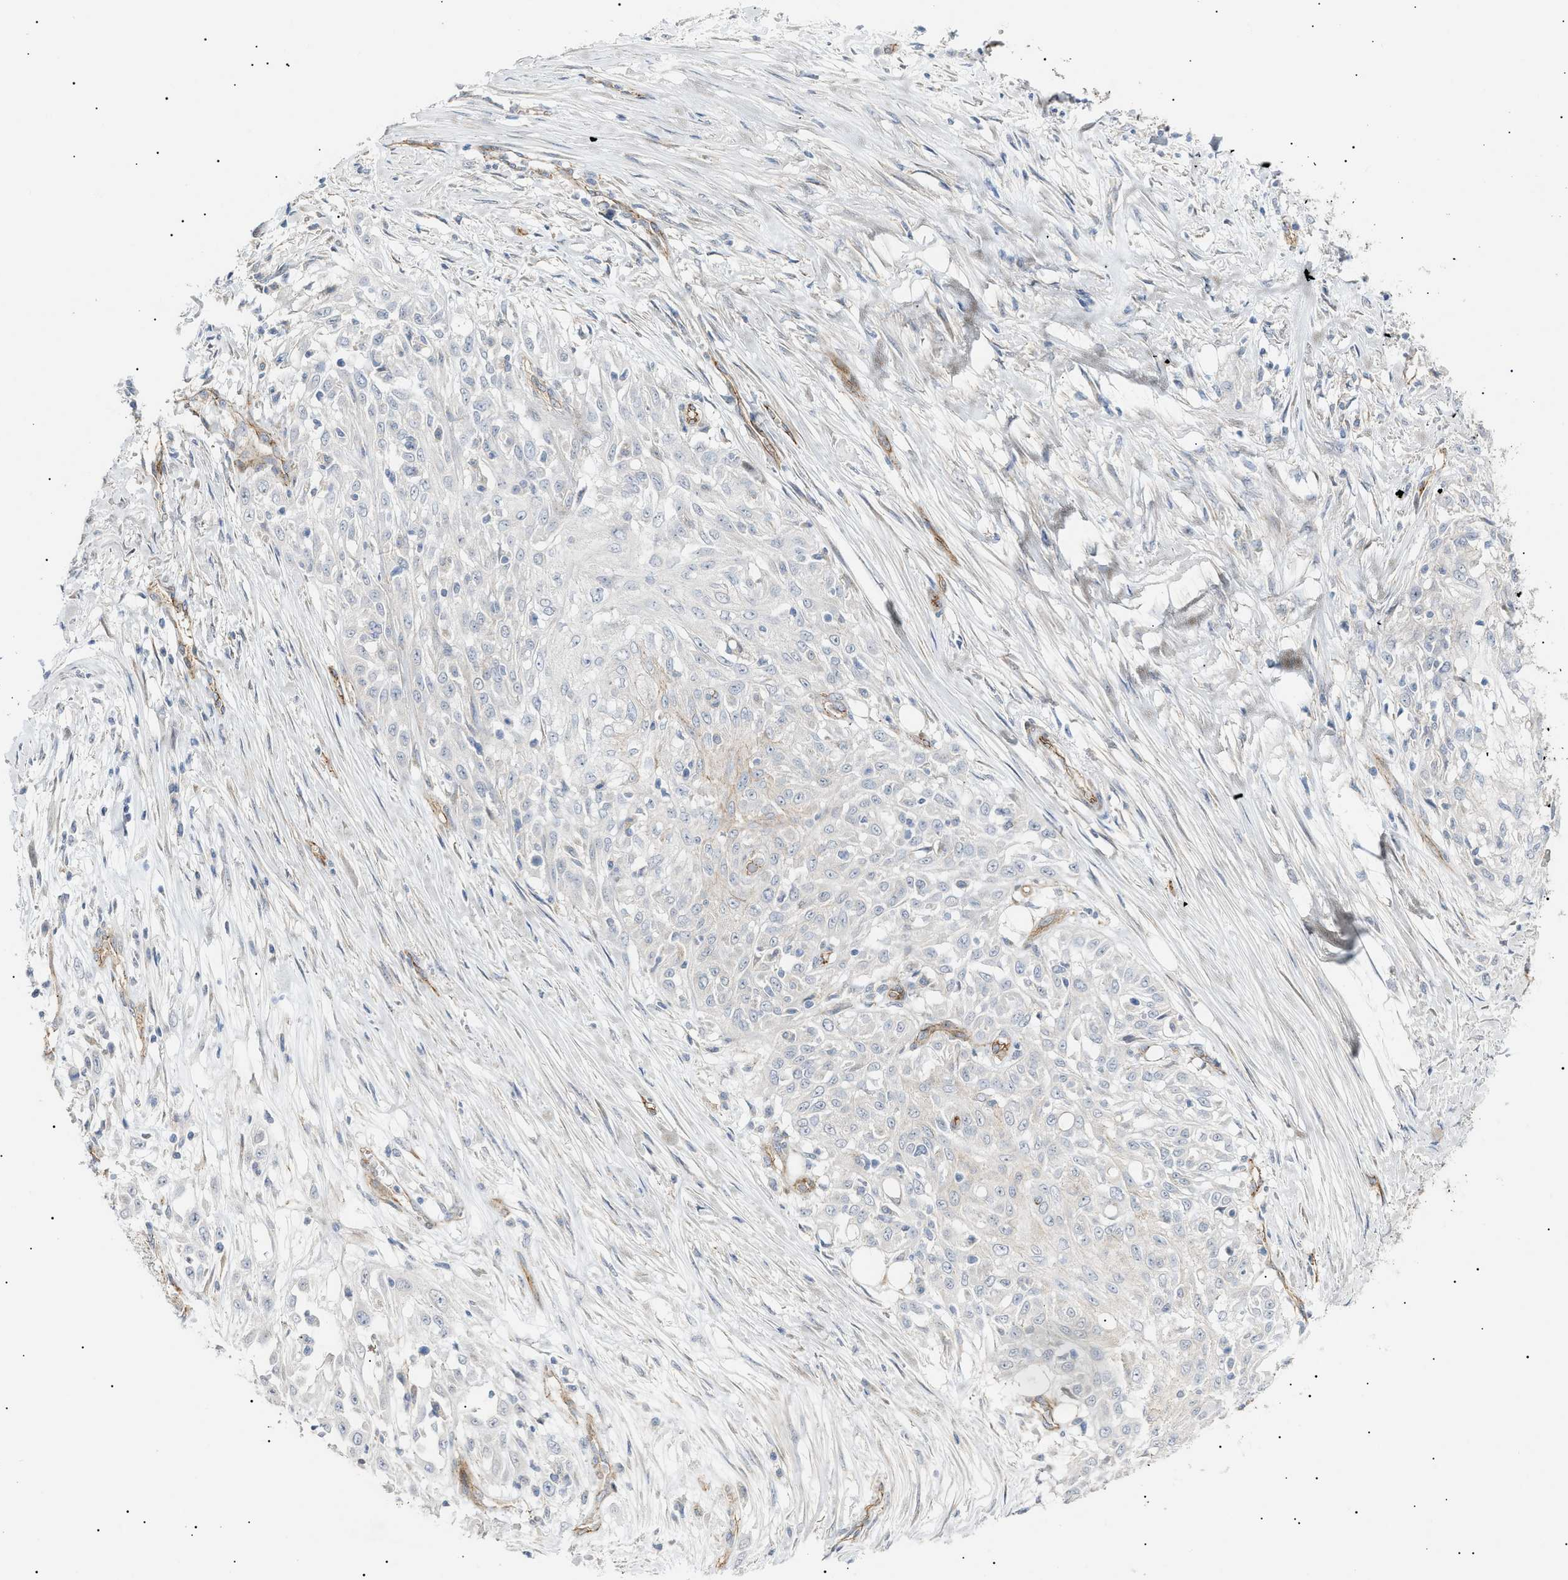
{"staining": {"intensity": "moderate", "quantity": "<25%", "location": "cytoplasmic/membranous"}, "tissue": "skin cancer", "cell_type": "Tumor cells", "image_type": "cancer", "snomed": [{"axis": "morphology", "description": "Squamous cell carcinoma, NOS"}, {"axis": "morphology", "description": "Squamous cell carcinoma, metastatic, NOS"}, {"axis": "topography", "description": "Skin"}, {"axis": "topography", "description": "Lymph node"}], "caption": "This histopathology image demonstrates IHC staining of squamous cell carcinoma (skin), with low moderate cytoplasmic/membranous staining in about <25% of tumor cells.", "gene": "ZFHX2", "patient": {"sex": "male", "age": 75}}